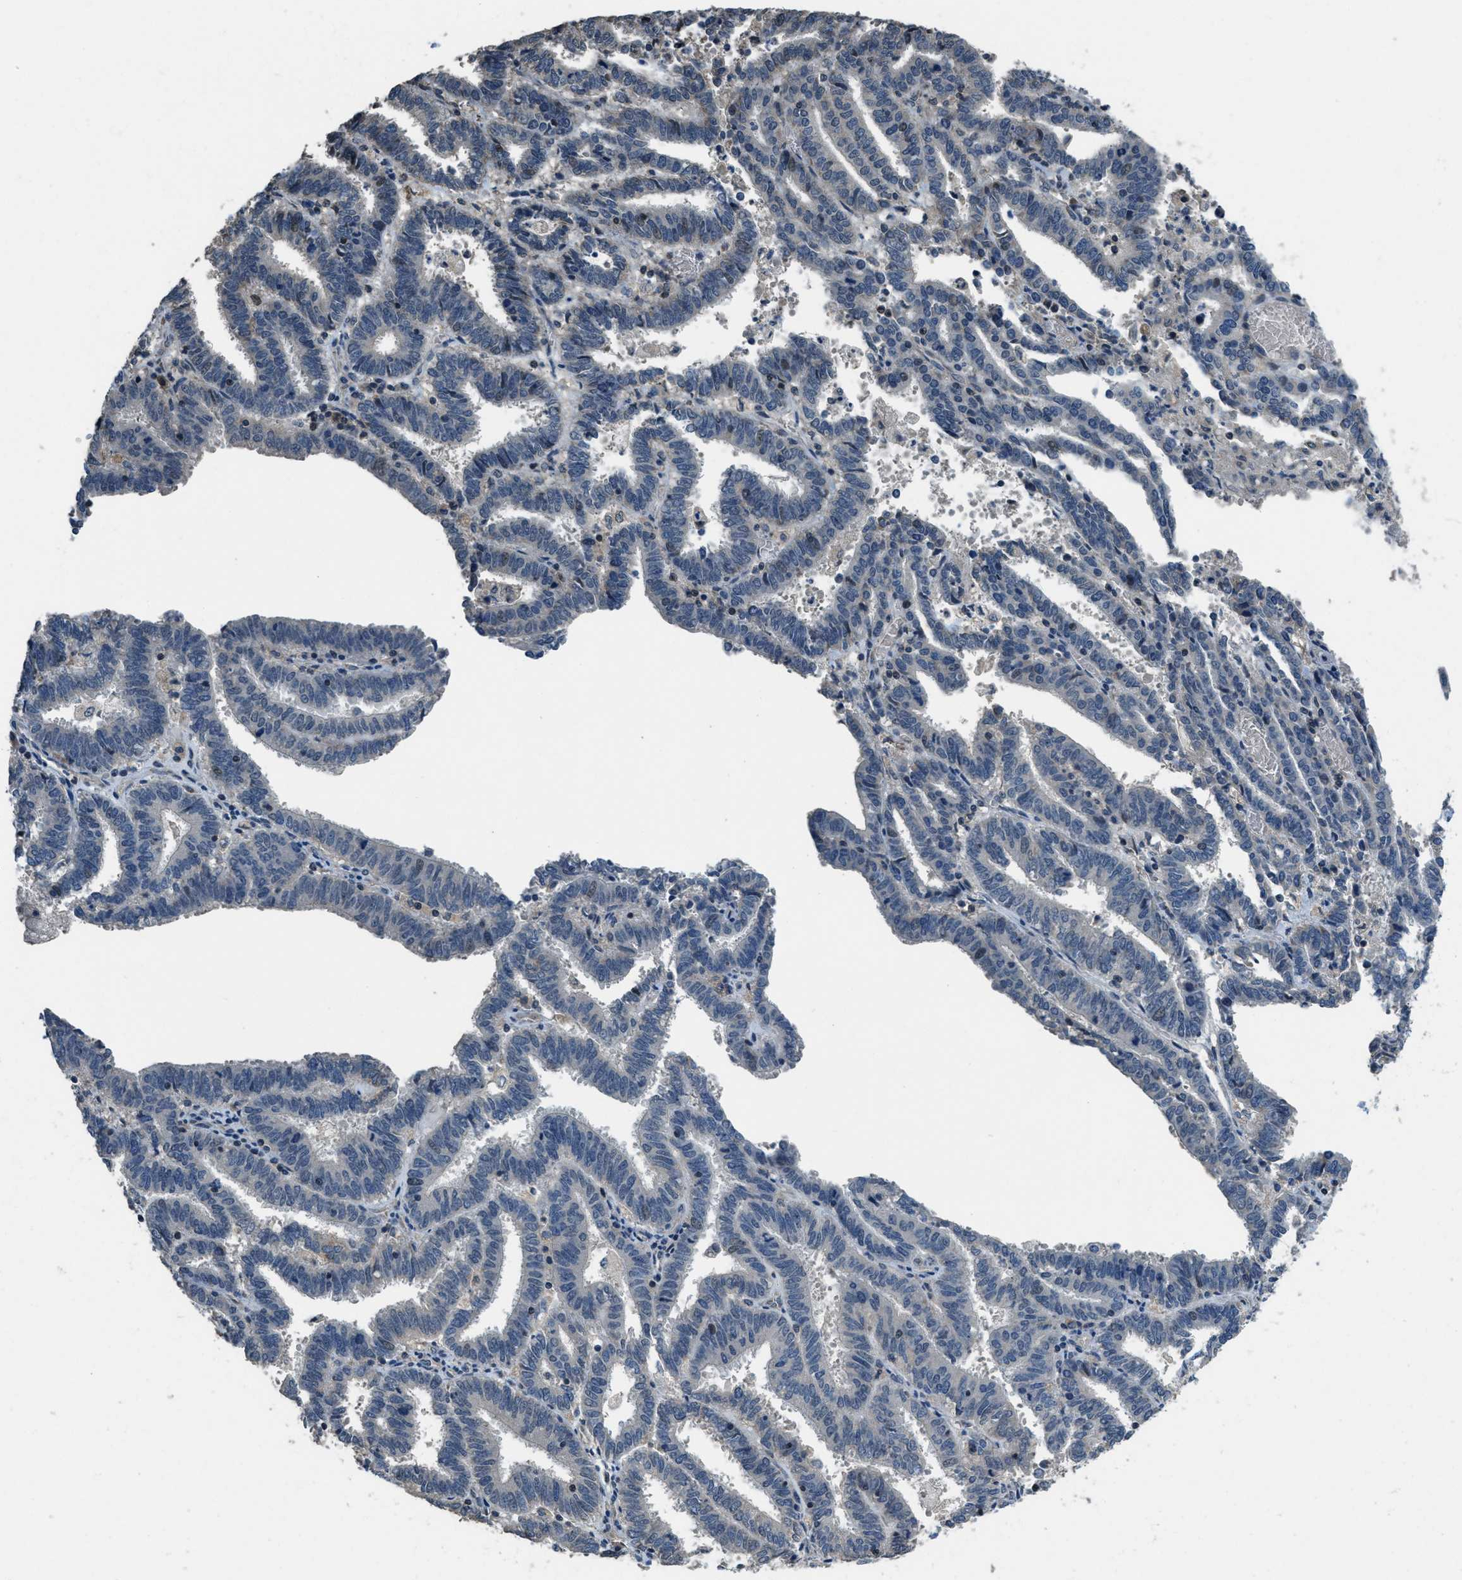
{"staining": {"intensity": "weak", "quantity": "<25%", "location": "nuclear"}, "tissue": "endometrial cancer", "cell_type": "Tumor cells", "image_type": "cancer", "snomed": [{"axis": "morphology", "description": "Adenocarcinoma, NOS"}, {"axis": "topography", "description": "Uterus"}], "caption": "IHC photomicrograph of human endometrial cancer (adenocarcinoma) stained for a protein (brown), which reveals no positivity in tumor cells.", "gene": "NAT1", "patient": {"sex": "female", "age": 83}}